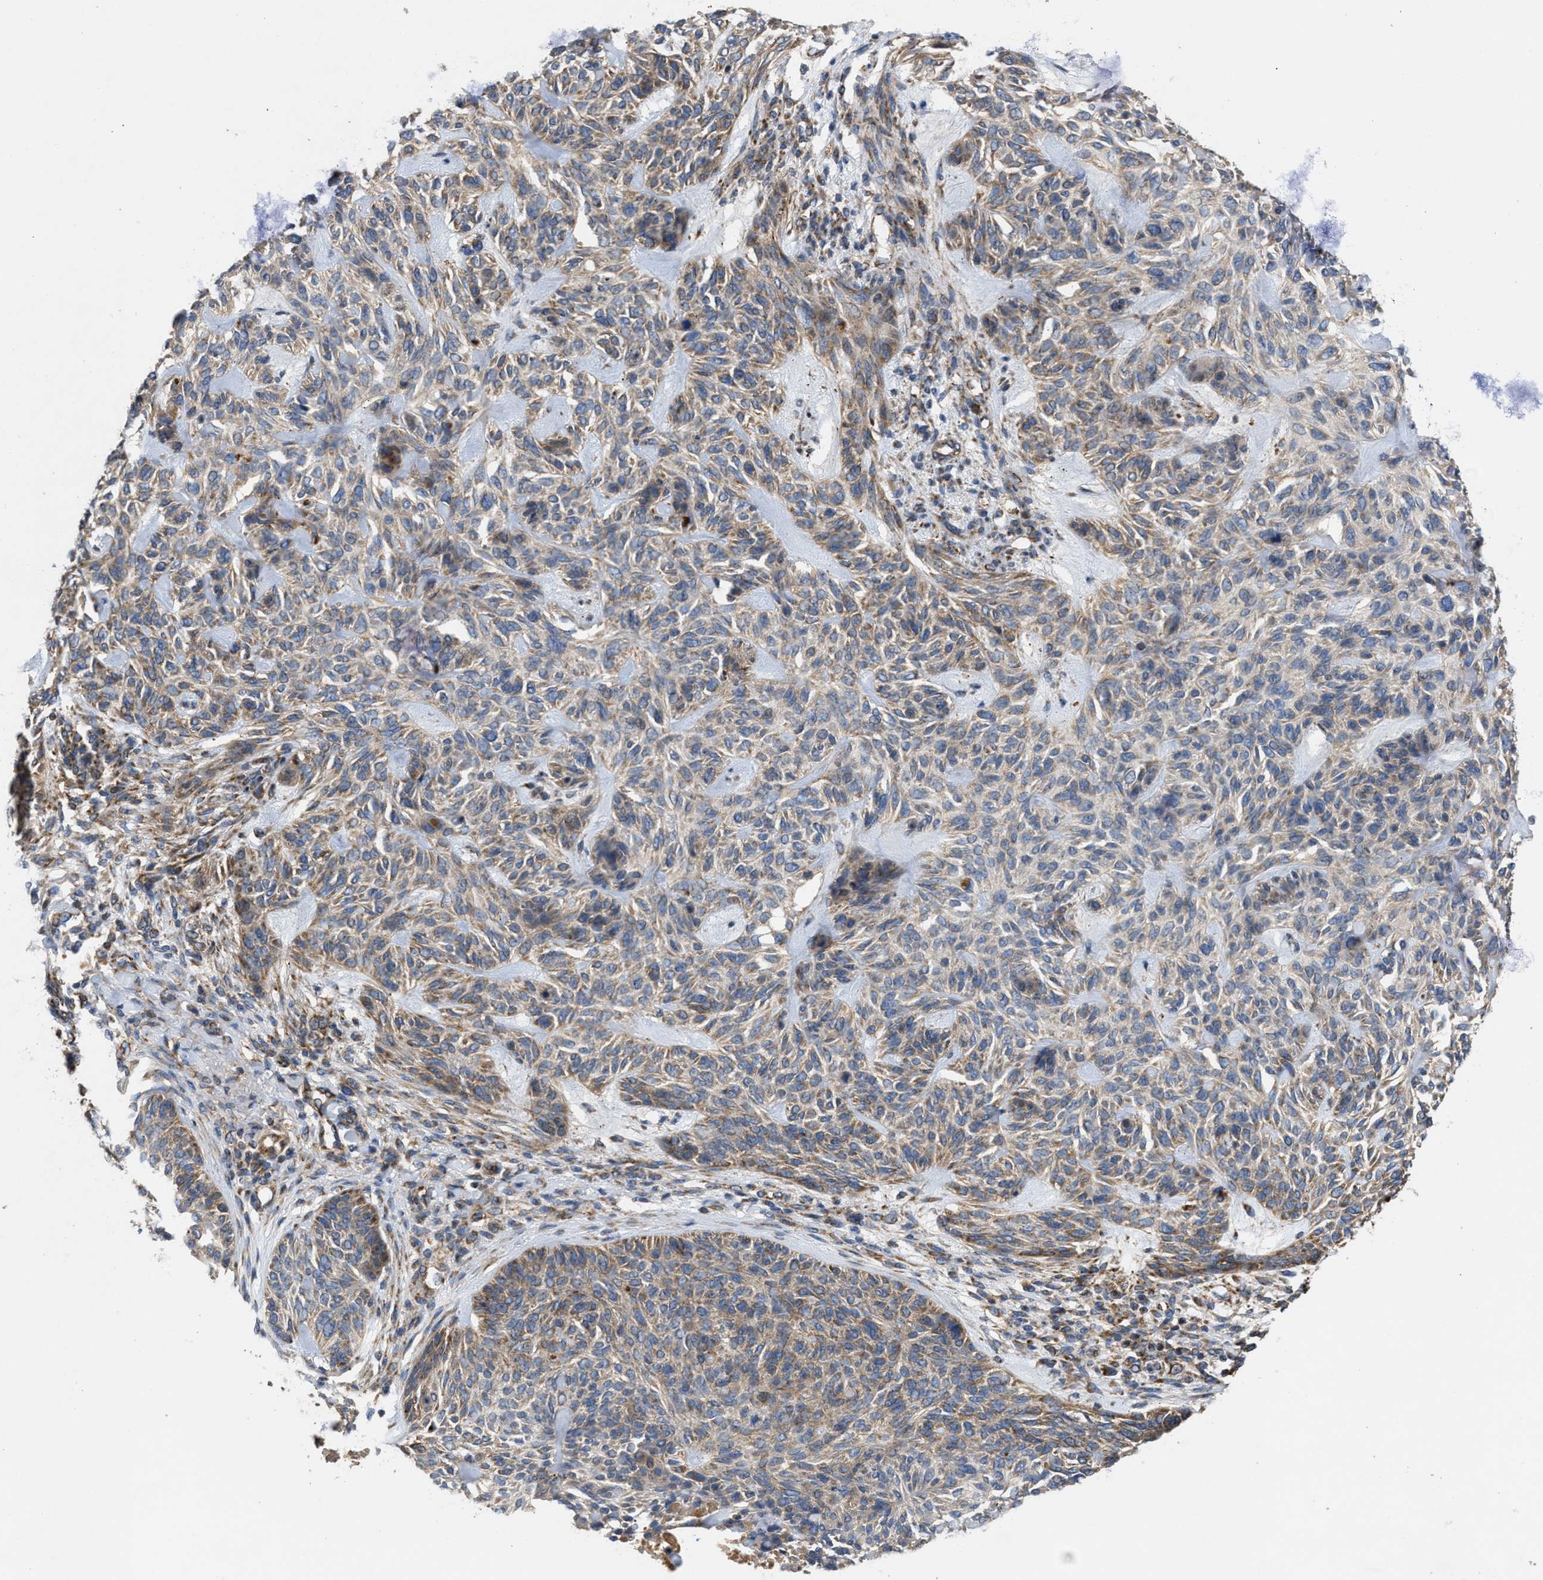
{"staining": {"intensity": "moderate", "quantity": "<25%", "location": "cytoplasmic/membranous"}, "tissue": "skin cancer", "cell_type": "Tumor cells", "image_type": "cancer", "snomed": [{"axis": "morphology", "description": "Basal cell carcinoma"}, {"axis": "topography", "description": "Skin"}], "caption": "Skin basal cell carcinoma was stained to show a protein in brown. There is low levels of moderate cytoplasmic/membranous expression in about <25% of tumor cells.", "gene": "TACO1", "patient": {"sex": "male", "age": 55}}